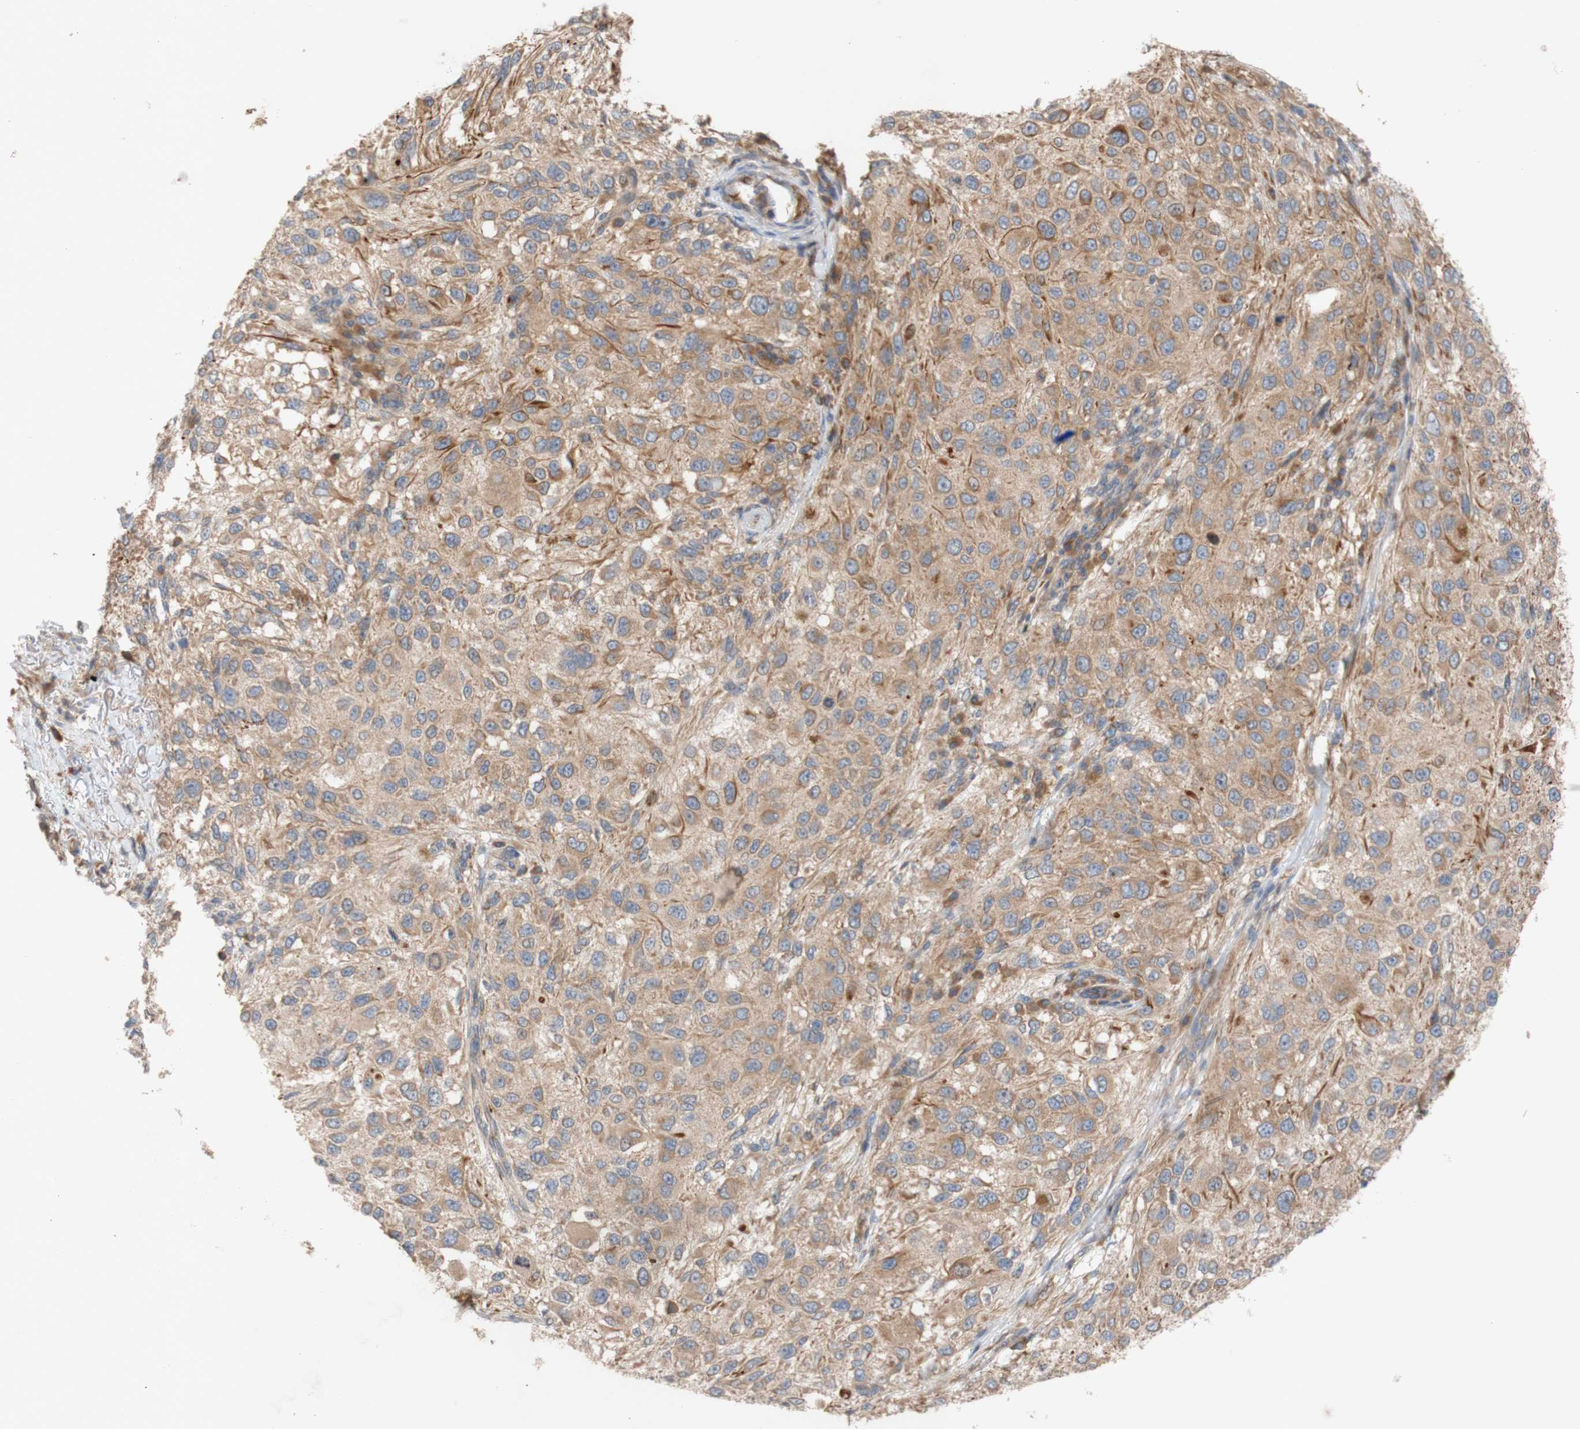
{"staining": {"intensity": "moderate", "quantity": ">75%", "location": "cytoplasmic/membranous"}, "tissue": "melanoma", "cell_type": "Tumor cells", "image_type": "cancer", "snomed": [{"axis": "morphology", "description": "Necrosis, NOS"}, {"axis": "morphology", "description": "Malignant melanoma, NOS"}, {"axis": "topography", "description": "Skin"}], "caption": "Tumor cells show medium levels of moderate cytoplasmic/membranous expression in about >75% of cells in human melanoma.", "gene": "EIF2S3", "patient": {"sex": "female", "age": 87}}